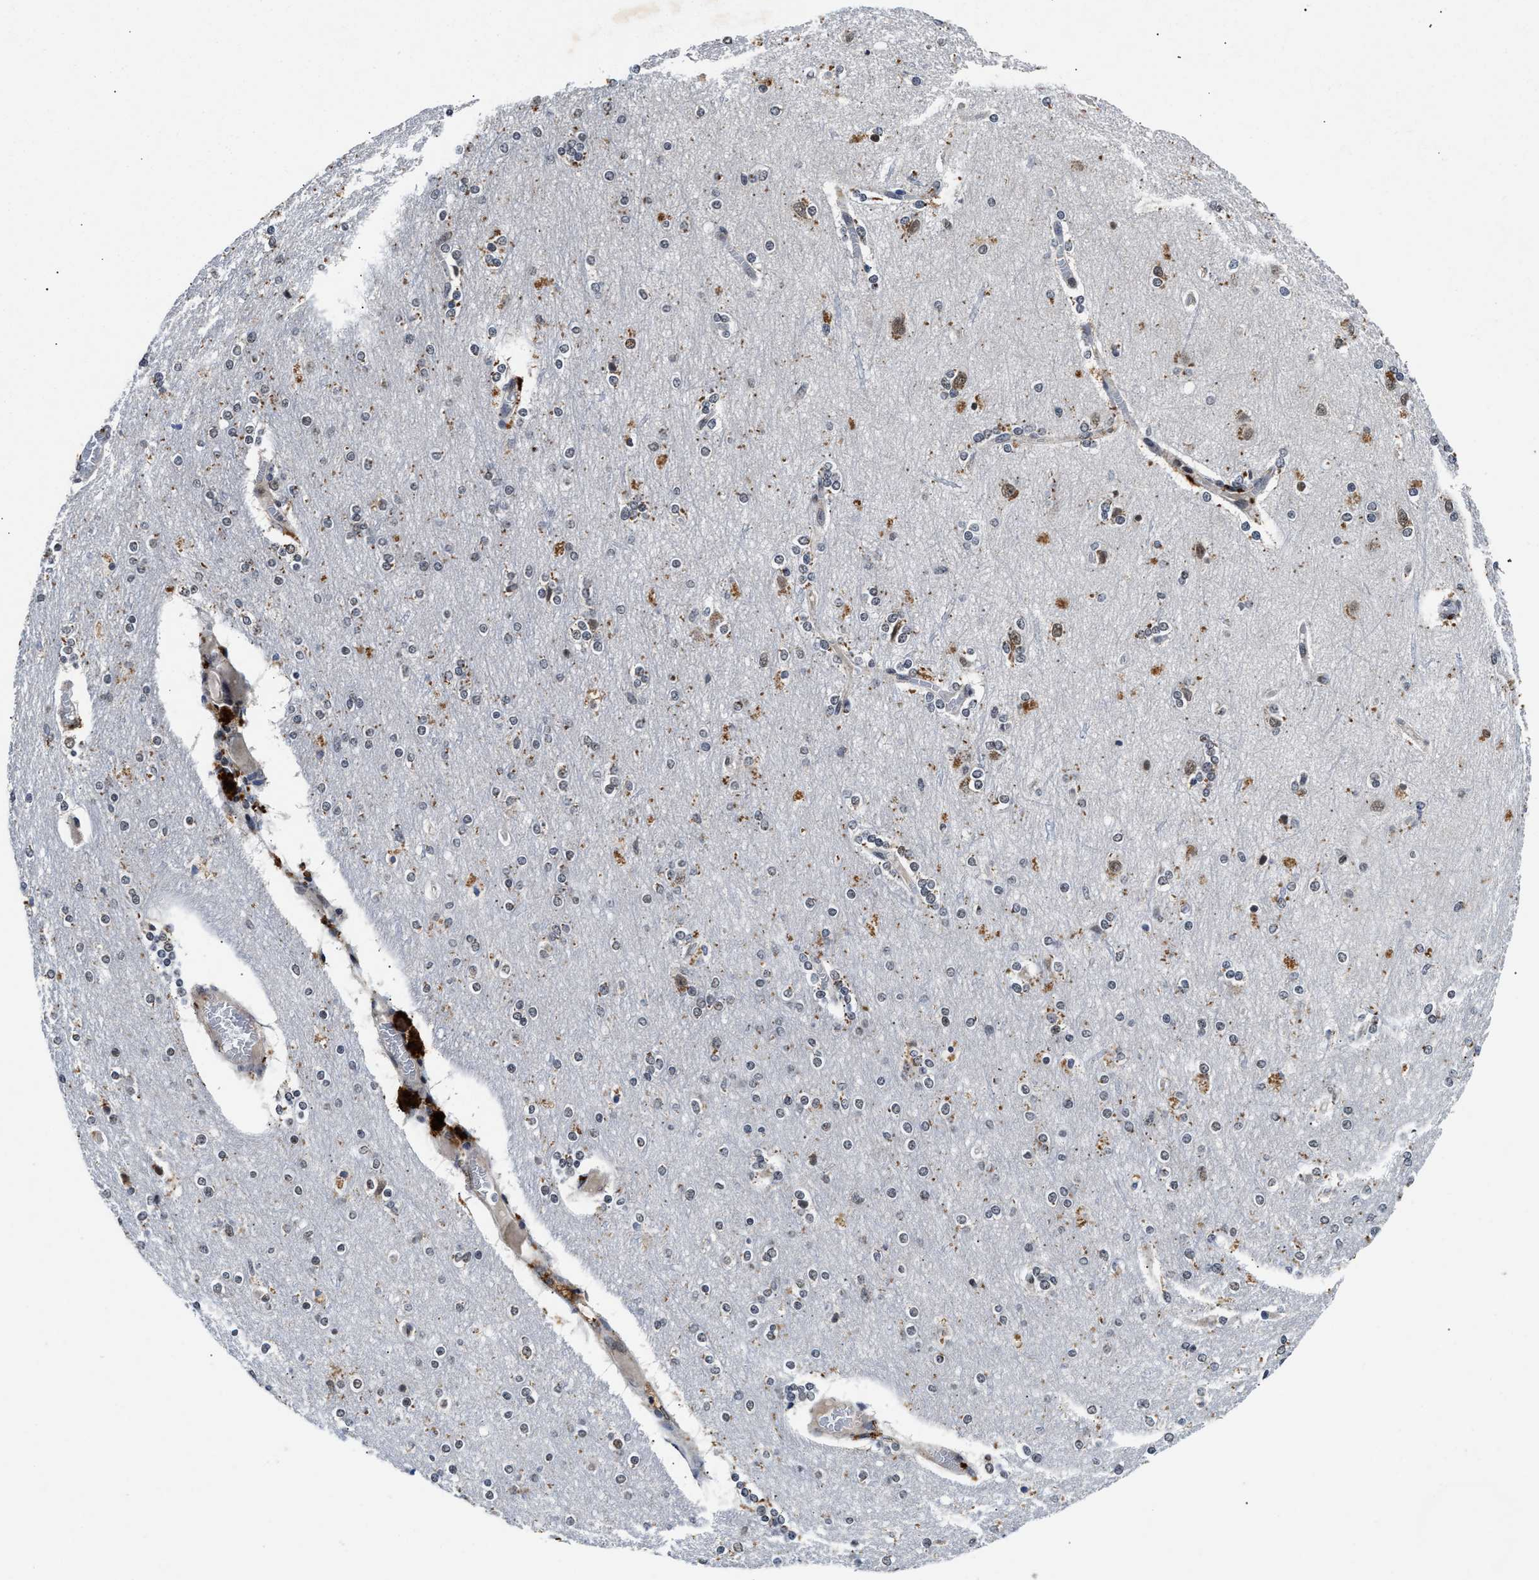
{"staining": {"intensity": "moderate", "quantity": "<25%", "location": "cytoplasmic/membranous"}, "tissue": "cerebral cortex", "cell_type": "Endothelial cells", "image_type": "normal", "snomed": [{"axis": "morphology", "description": "Normal tissue, NOS"}, {"axis": "topography", "description": "Cerebral cortex"}], "caption": "Immunohistochemistry (IHC) (DAB (3,3'-diaminobenzidine)) staining of benign human cerebral cortex shows moderate cytoplasmic/membranous protein expression in about <25% of endothelial cells. (DAB (3,3'-diaminobenzidine) IHC, brown staining for protein, blue staining for nuclei).", "gene": "ACOX1", "patient": {"sex": "female", "age": 54}}